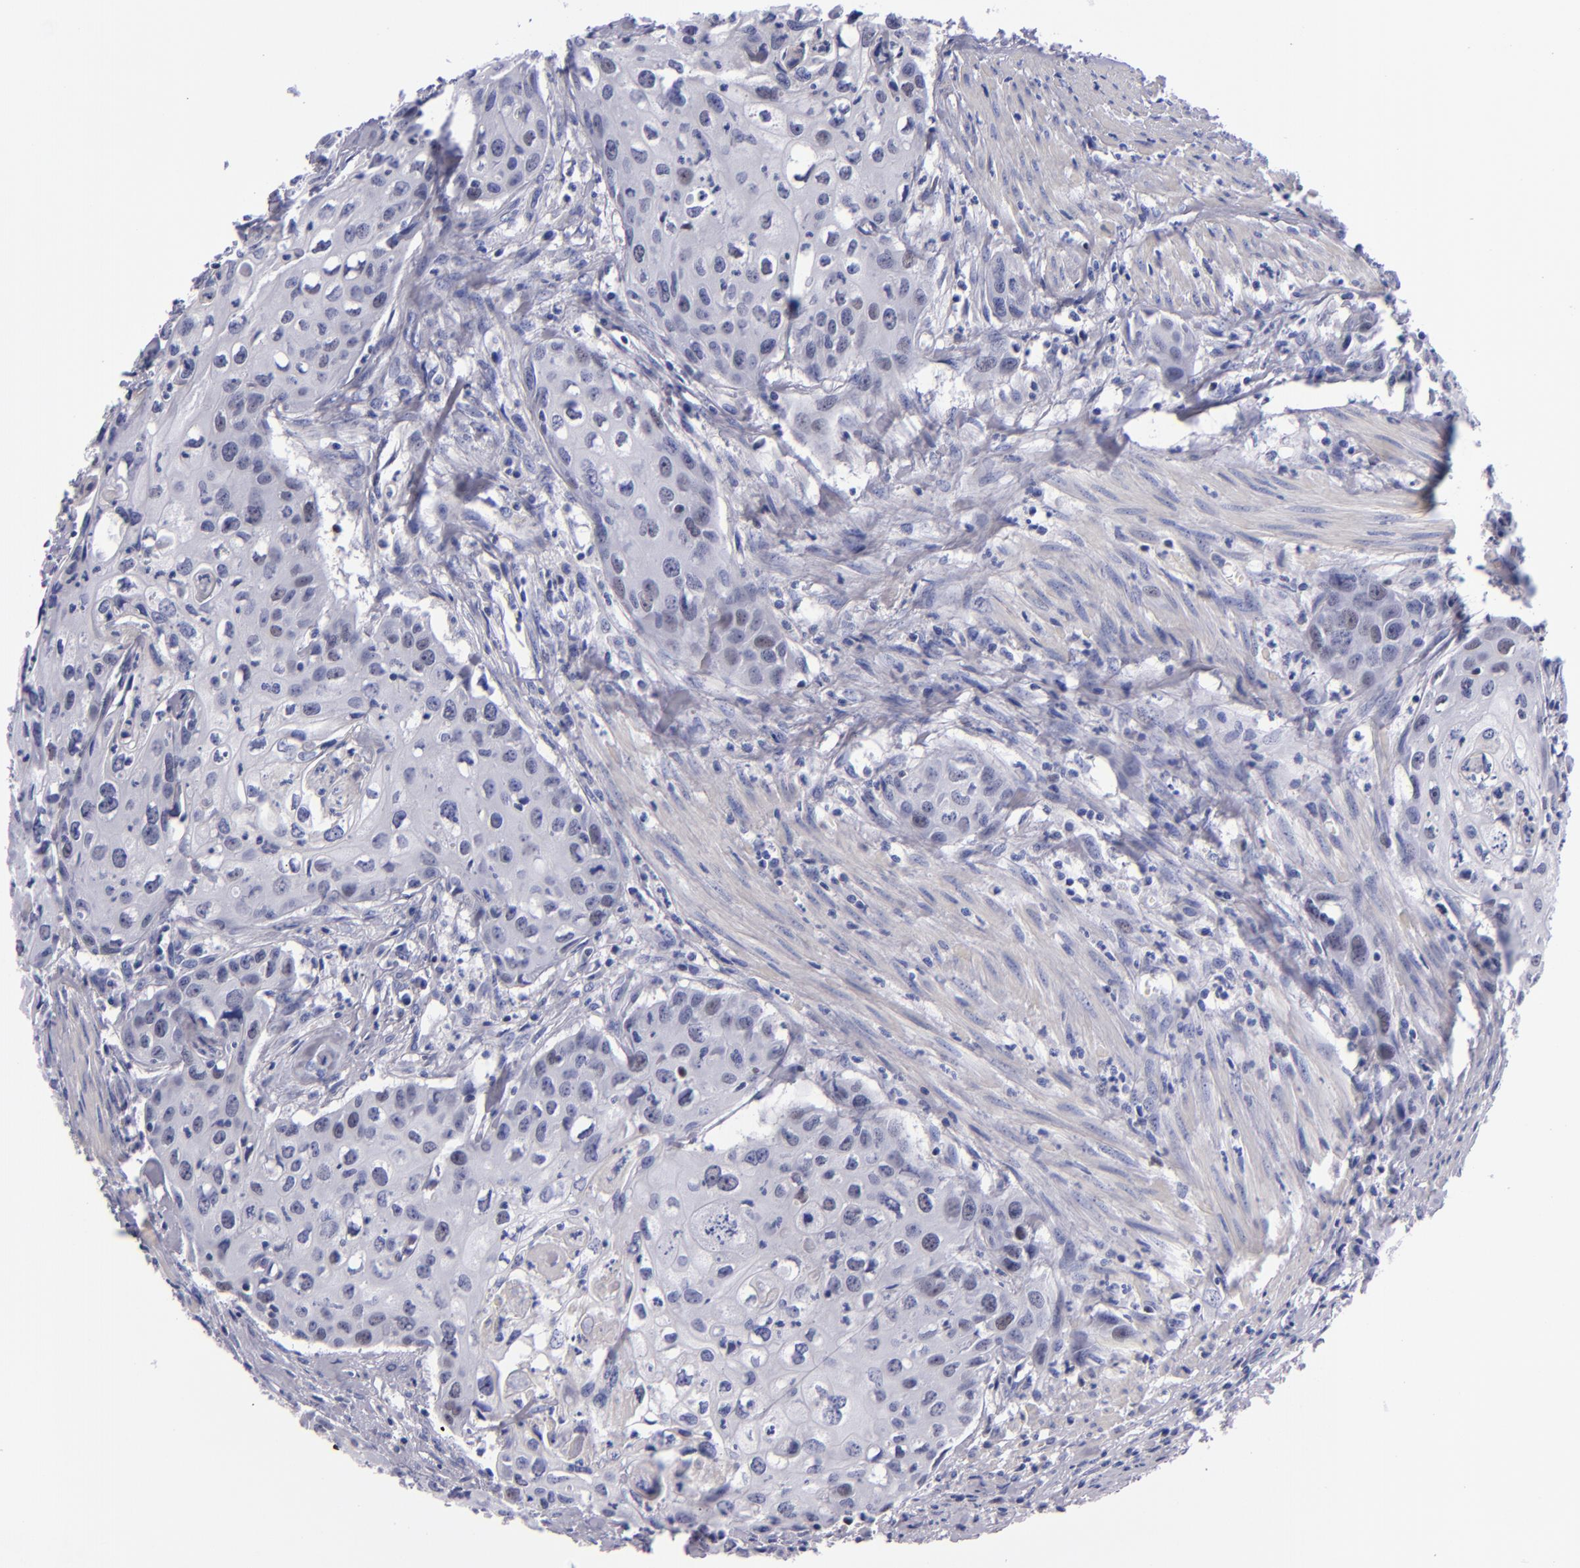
{"staining": {"intensity": "negative", "quantity": "none", "location": "none"}, "tissue": "urothelial cancer", "cell_type": "Tumor cells", "image_type": "cancer", "snomed": [{"axis": "morphology", "description": "Urothelial carcinoma, High grade"}, {"axis": "topography", "description": "Urinary bladder"}], "caption": "Micrograph shows no significant protein positivity in tumor cells of urothelial cancer. Nuclei are stained in blue.", "gene": "MCM7", "patient": {"sex": "male", "age": 54}}